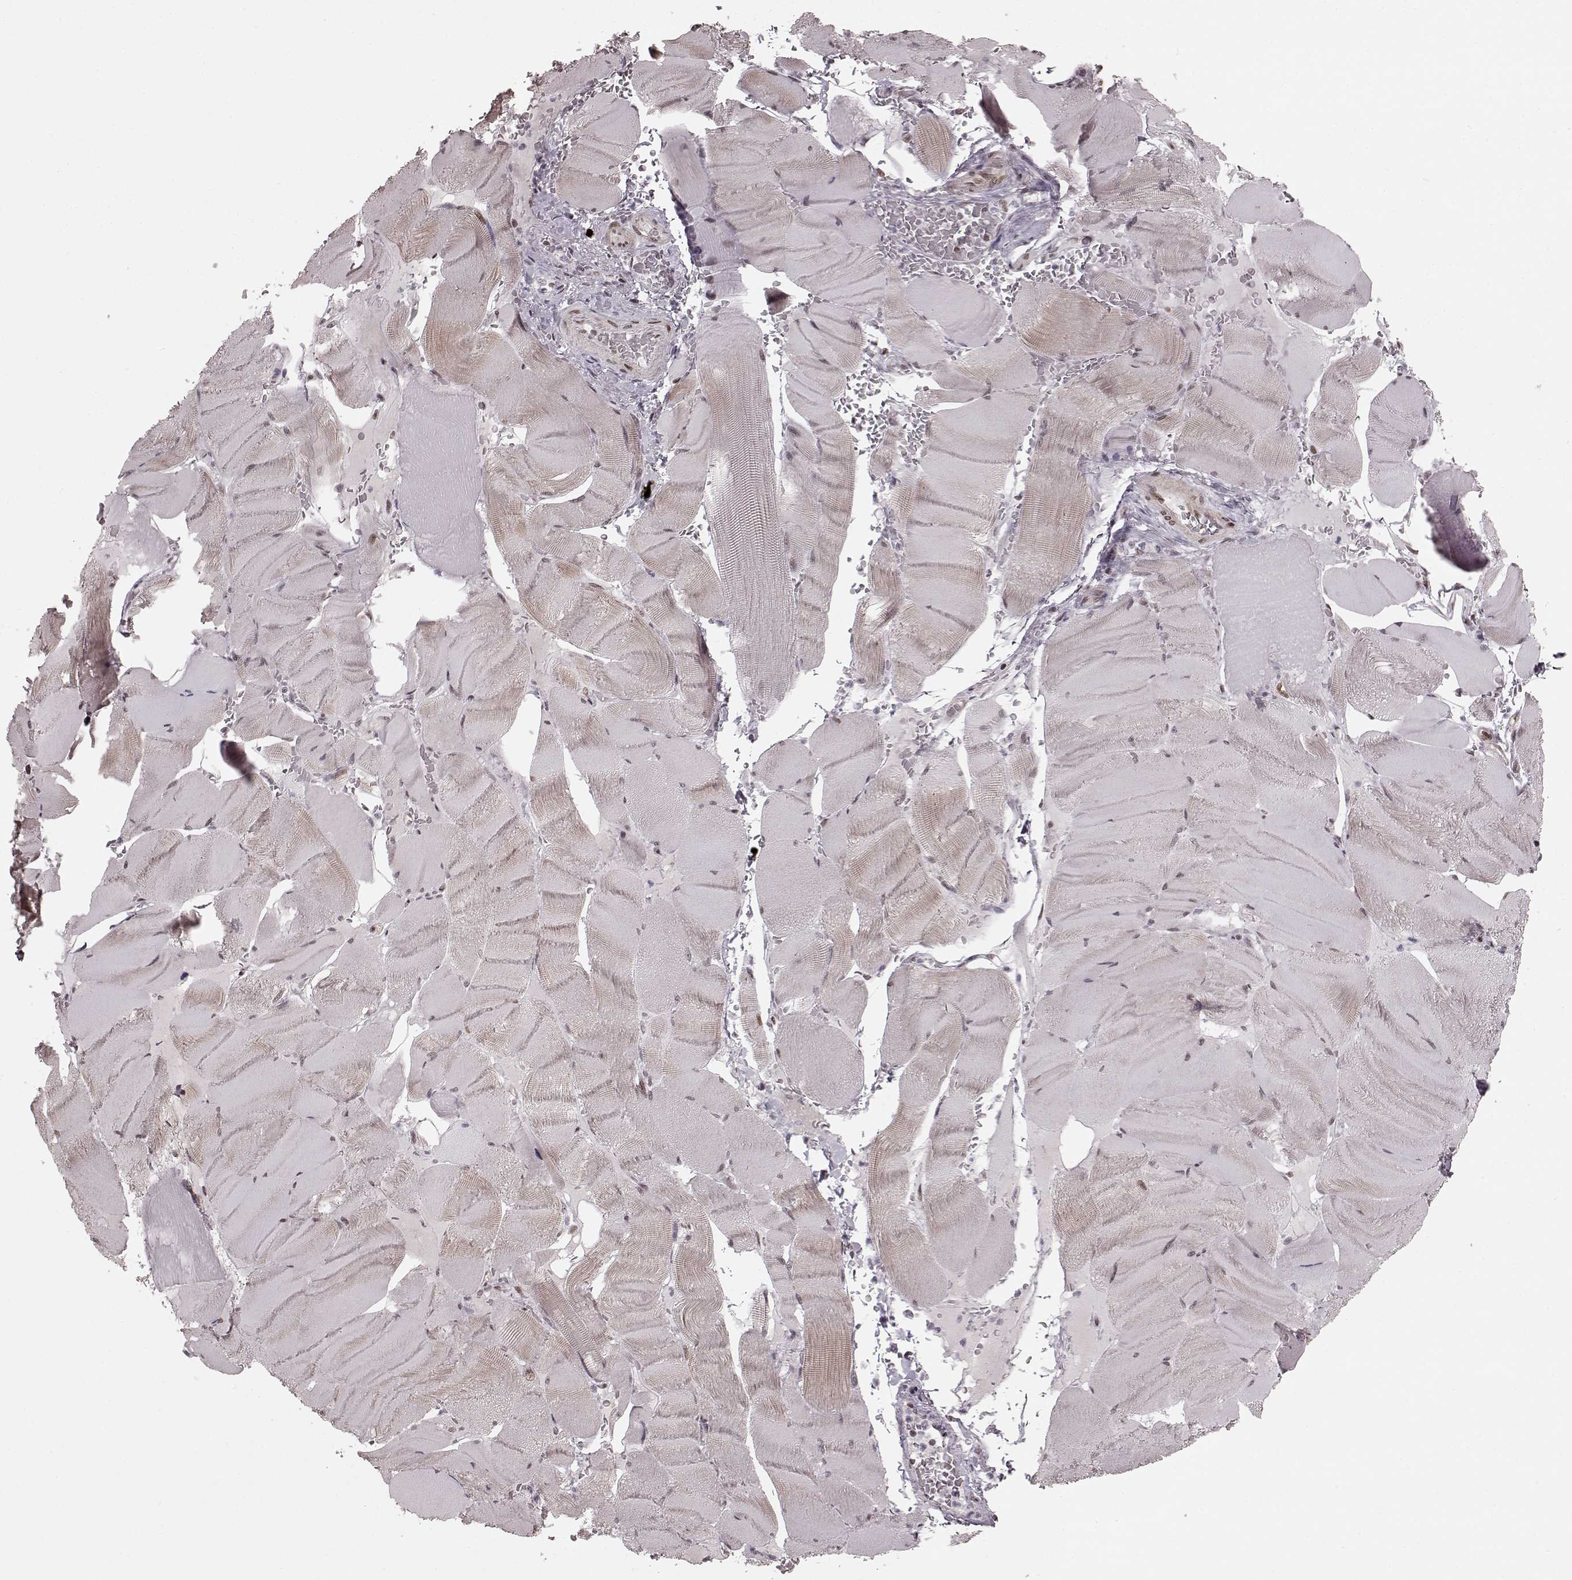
{"staining": {"intensity": "weak", "quantity": ">75%", "location": "nuclear"}, "tissue": "skeletal muscle", "cell_type": "Myocytes", "image_type": "normal", "snomed": [{"axis": "morphology", "description": "Normal tissue, NOS"}, {"axis": "topography", "description": "Skeletal muscle"}], "caption": "The histopathology image demonstrates a brown stain indicating the presence of a protein in the nuclear of myocytes in skeletal muscle. (IHC, brightfield microscopy, high magnification).", "gene": "NR2C1", "patient": {"sex": "male", "age": 56}}